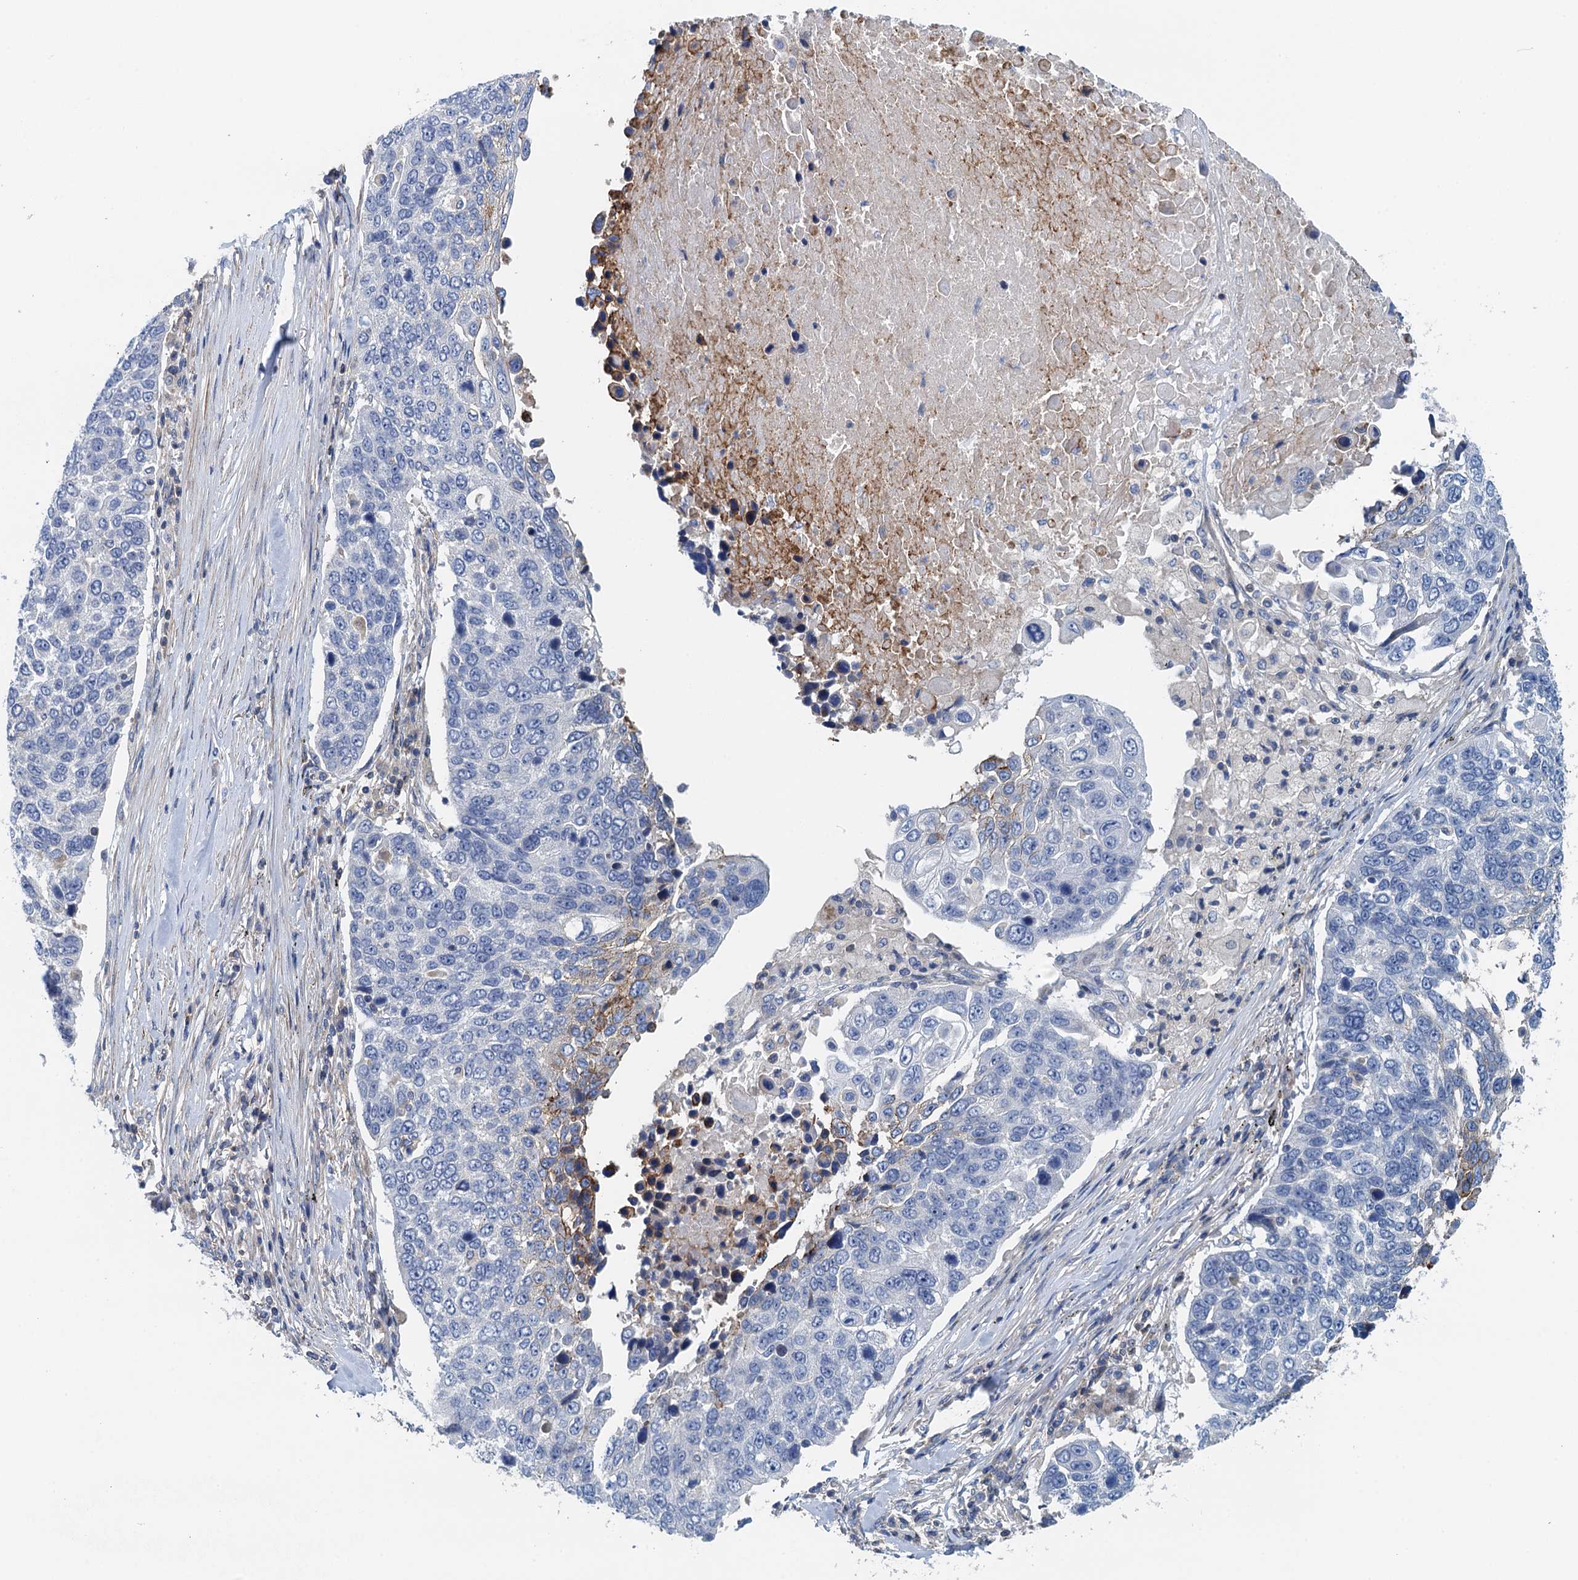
{"staining": {"intensity": "negative", "quantity": "none", "location": "none"}, "tissue": "lung cancer", "cell_type": "Tumor cells", "image_type": "cancer", "snomed": [{"axis": "morphology", "description": "Squamous cell carcinoma, NOS"}, {"axis": "topography", "description": "Lung"}], "caption": "Immunohistochemical staining of human squamous cell carcinoma (lung) displays no significant expression in tumor cells.", "gene": "PPP1R14D", "patient": {"sex": "male", "age": 66}}